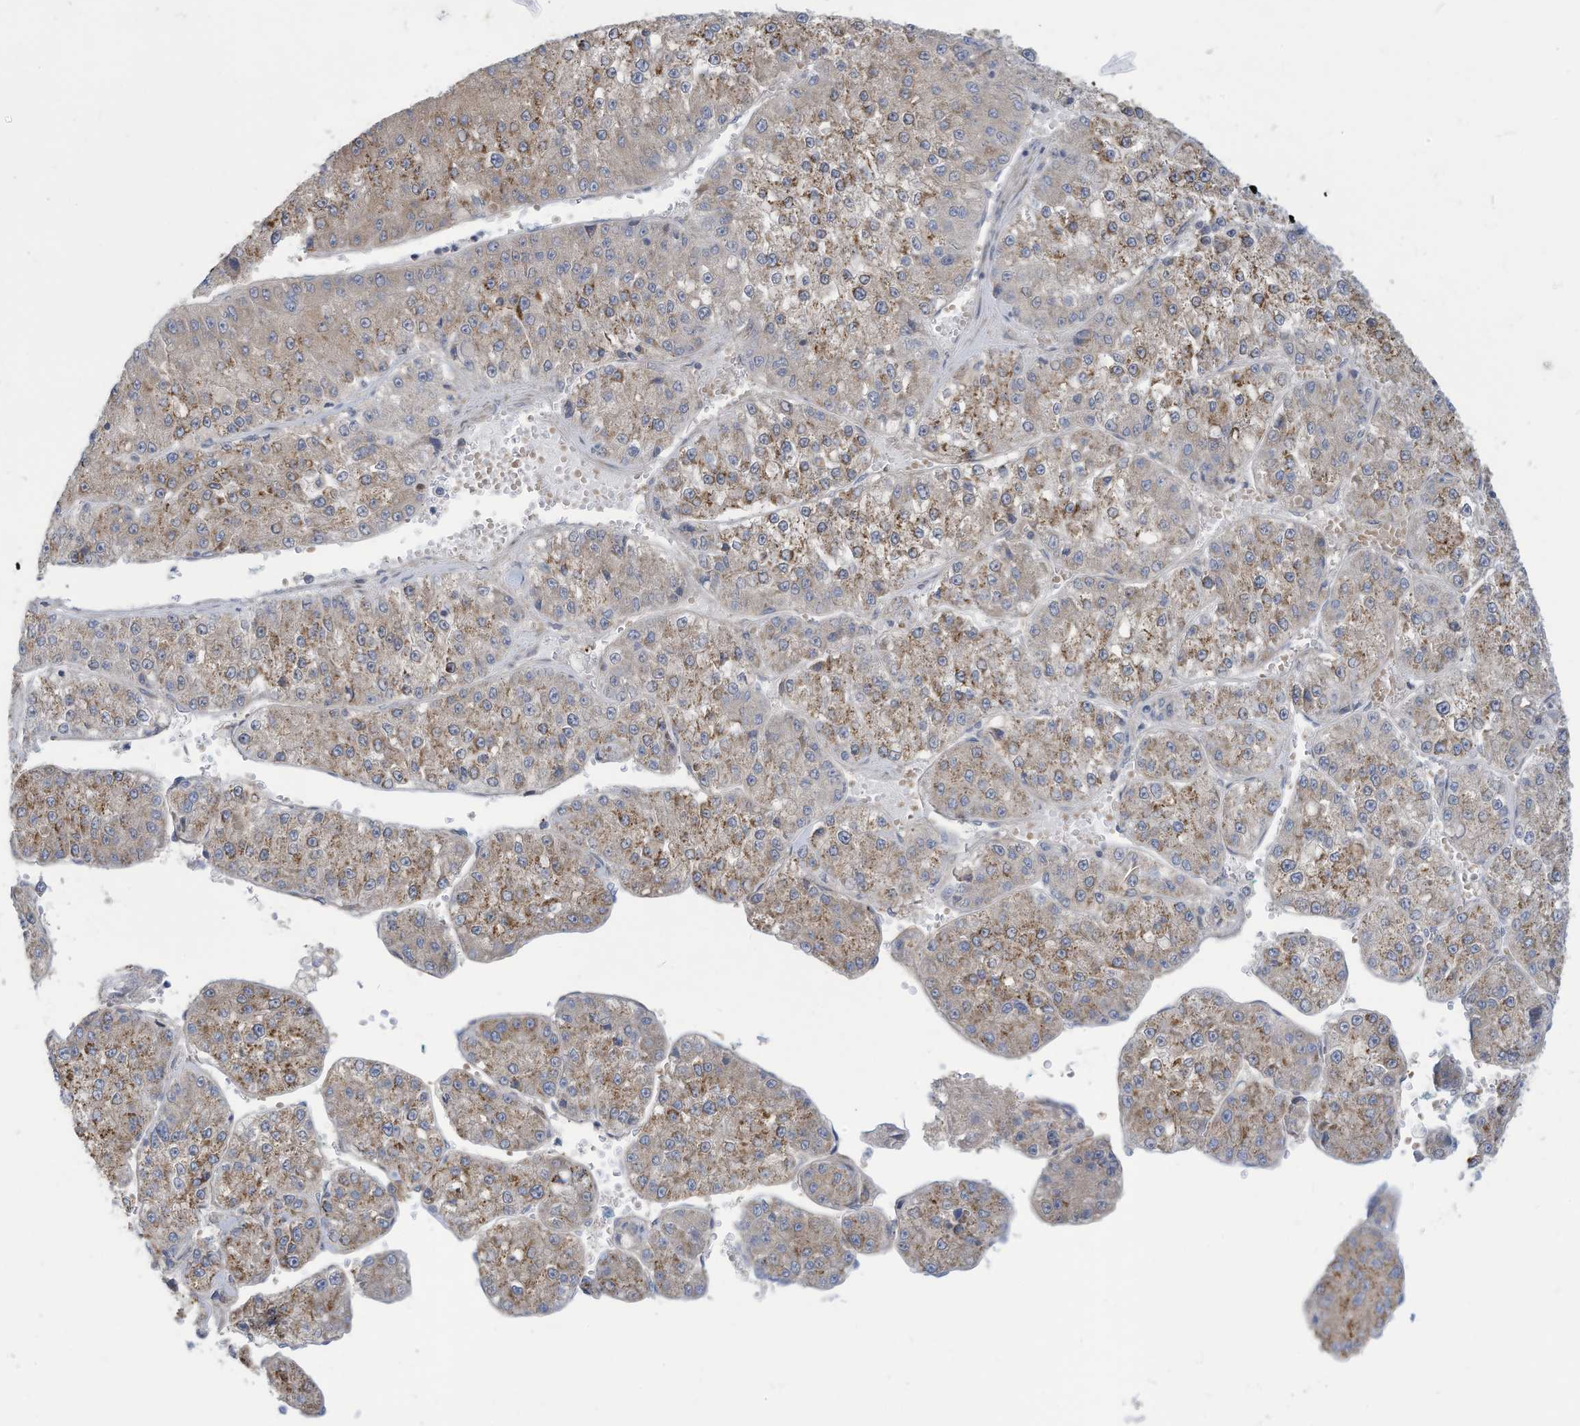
{"staining": {"intensity": "weak", "quantity": ">75%", "location": "cytoplasmic/membranous"}, "tissue": "liver cancer", "cell_type": "Tumor cells", "image_type": "cancer", "snomed": [{"axis": "morphology", "description": "Carcinoma, Hepatocellular, NOS"}, {"axis": "topography", "description": "Liver"}], "caption": "A brown stain shows weak cytoplasmic/membranous expression of a protein in human liver hepatocellular carcinoma tumor cells.", "gene": "ADAT2", "patient": {"sex": "female", "age": 73}}